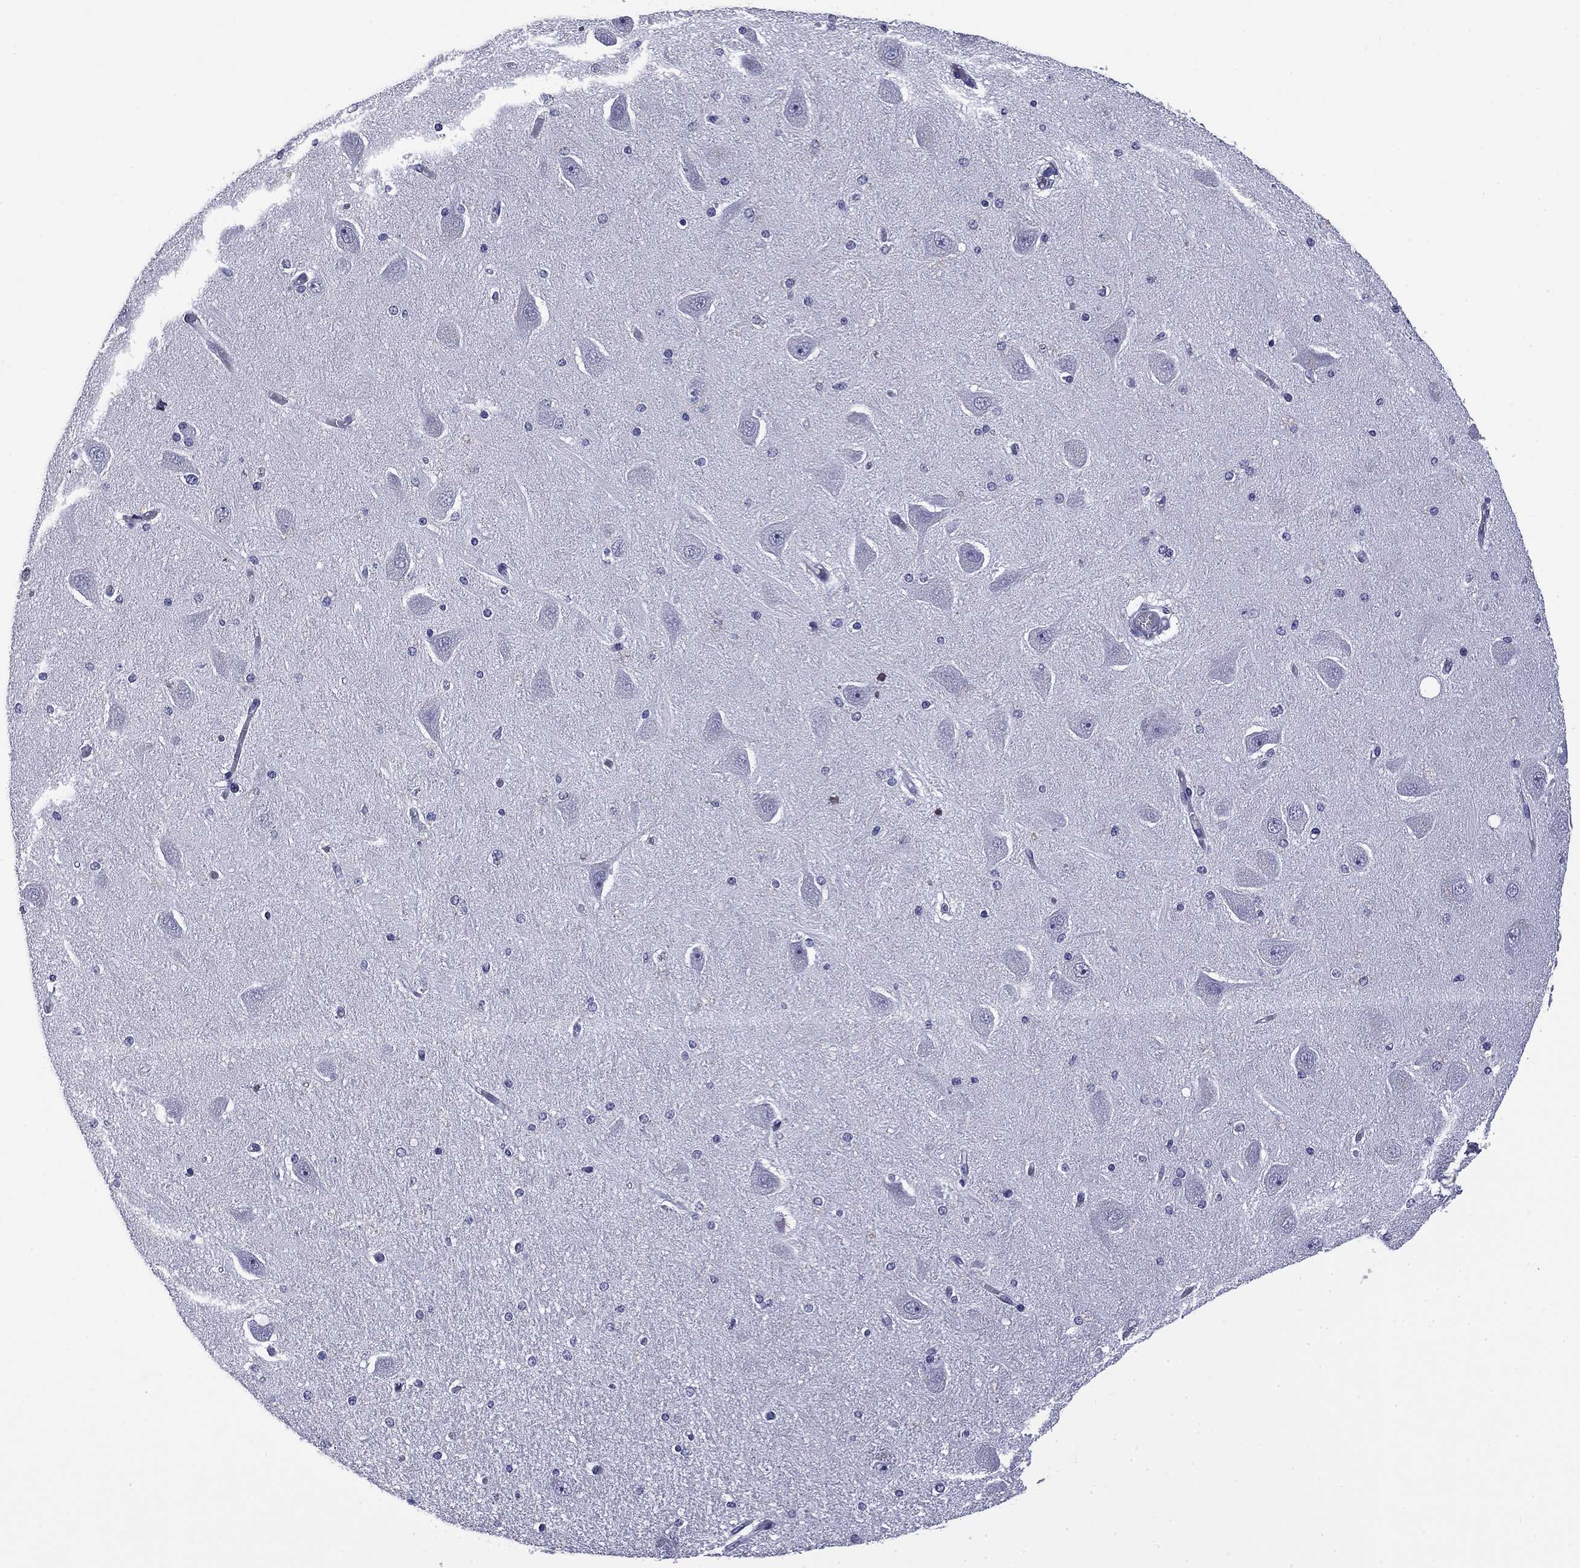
{"staining": {"intensity": "negative", "quantity": "none", "location": "none"}, "tissue": "hippocampus", "cell_type": "Glial cells", "image_type": "normal", "snomed": [{"axis": "morphology", "description": "Normal tissue, NOS"}, {"axis": "topography", "description": "Hippocampus"}], "caption": "Protein analysis of normal hippocampus displays no significant staining in glial cells.", "gene": "IKZF3", "patient": {"sex": "female", "age": 54}}